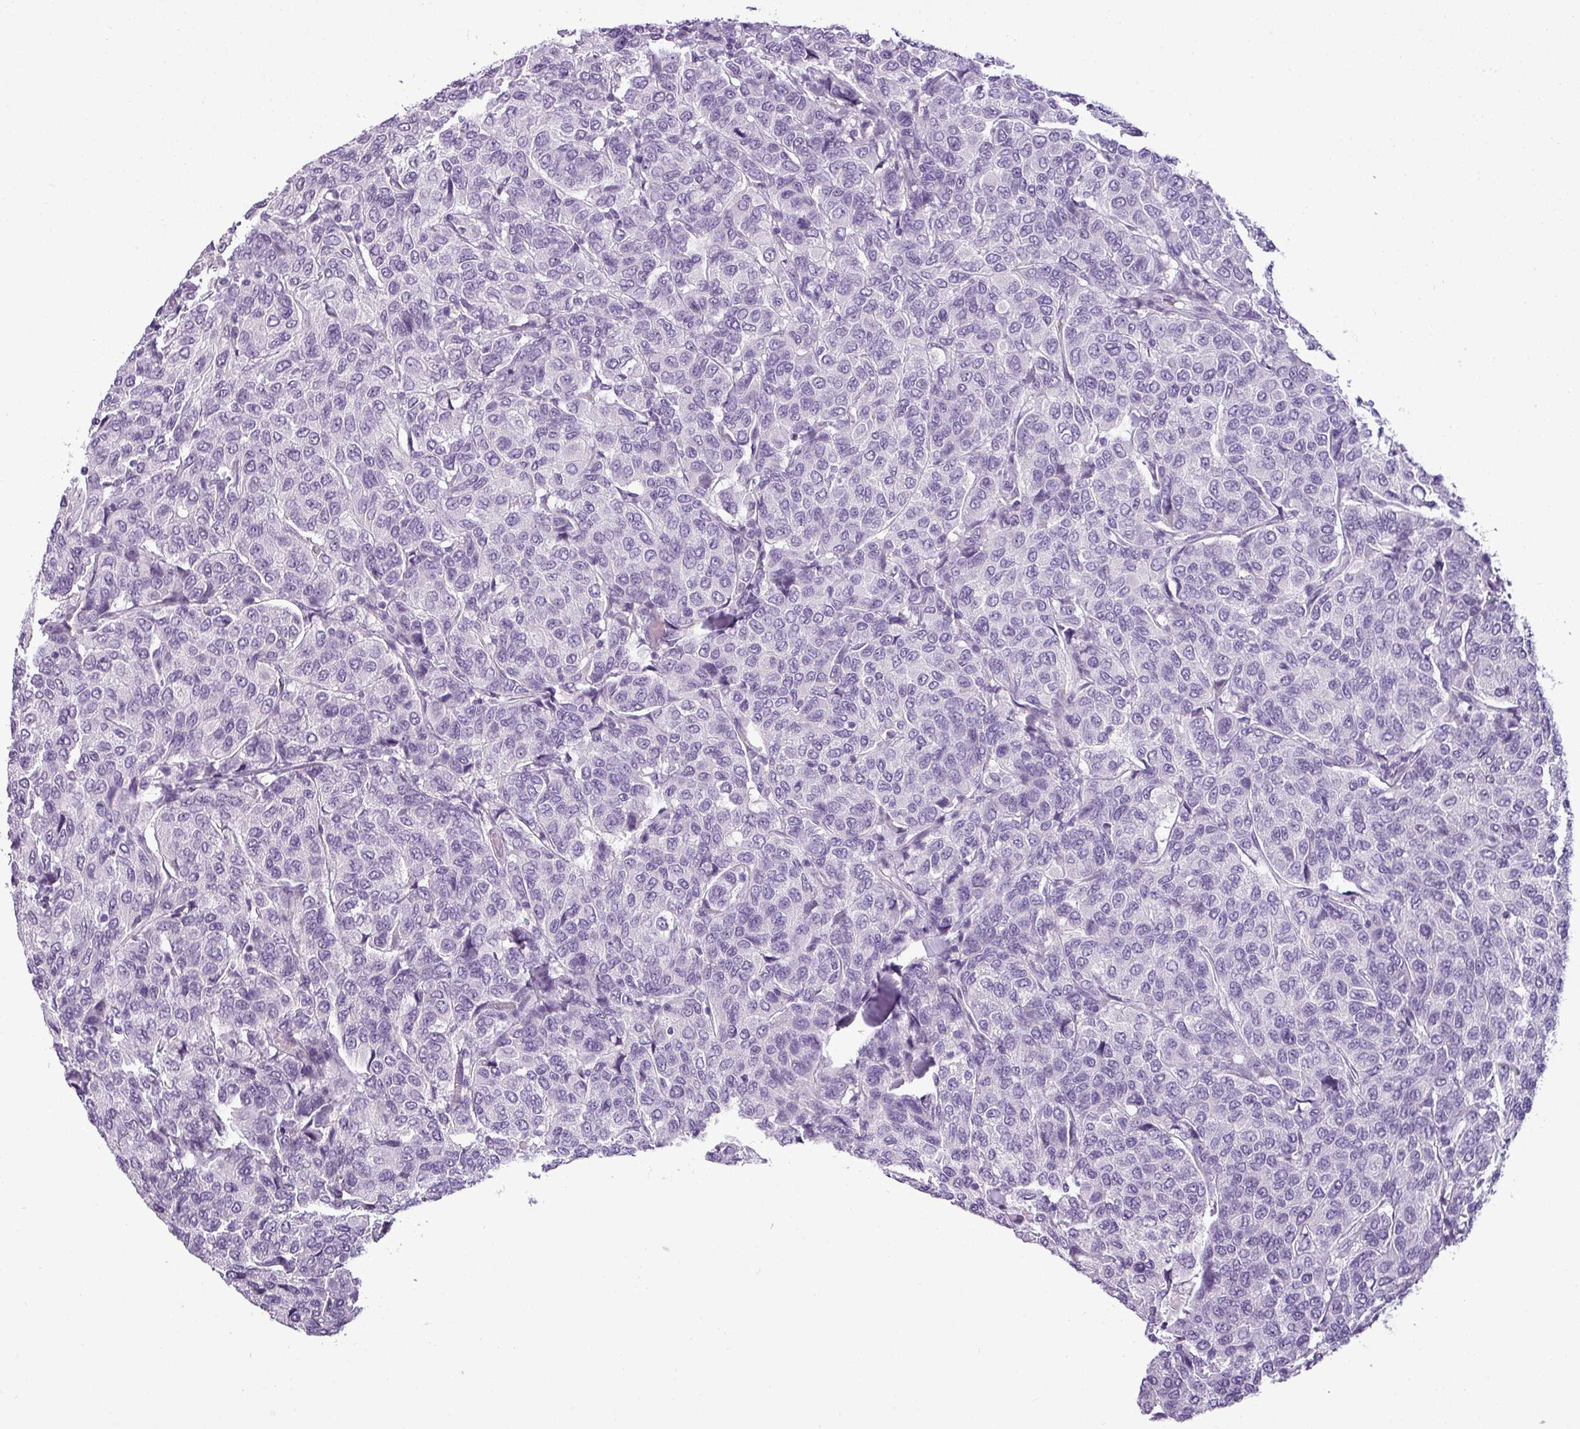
{"staining": {"intensity": "negative", "quantity": "none", "location": "none"}, "tissue": "breast cancer", "cell_type": "Tumor cells", "image_type": "cancer", "snomed": [{"axis": "morphology", "description": "Duct carcinoma"}, {"axis": "topography", "description": "Breast"}], "caption": "A histopathology image of breast cancer stained for a protein reveals no brown staining in tumor cells. (DAB (3,3'-diaminobenzidine) IHC with hematoxylin counter stain).", "gene": "CDH16", "patient": {"sex": "female", "age": 55}}